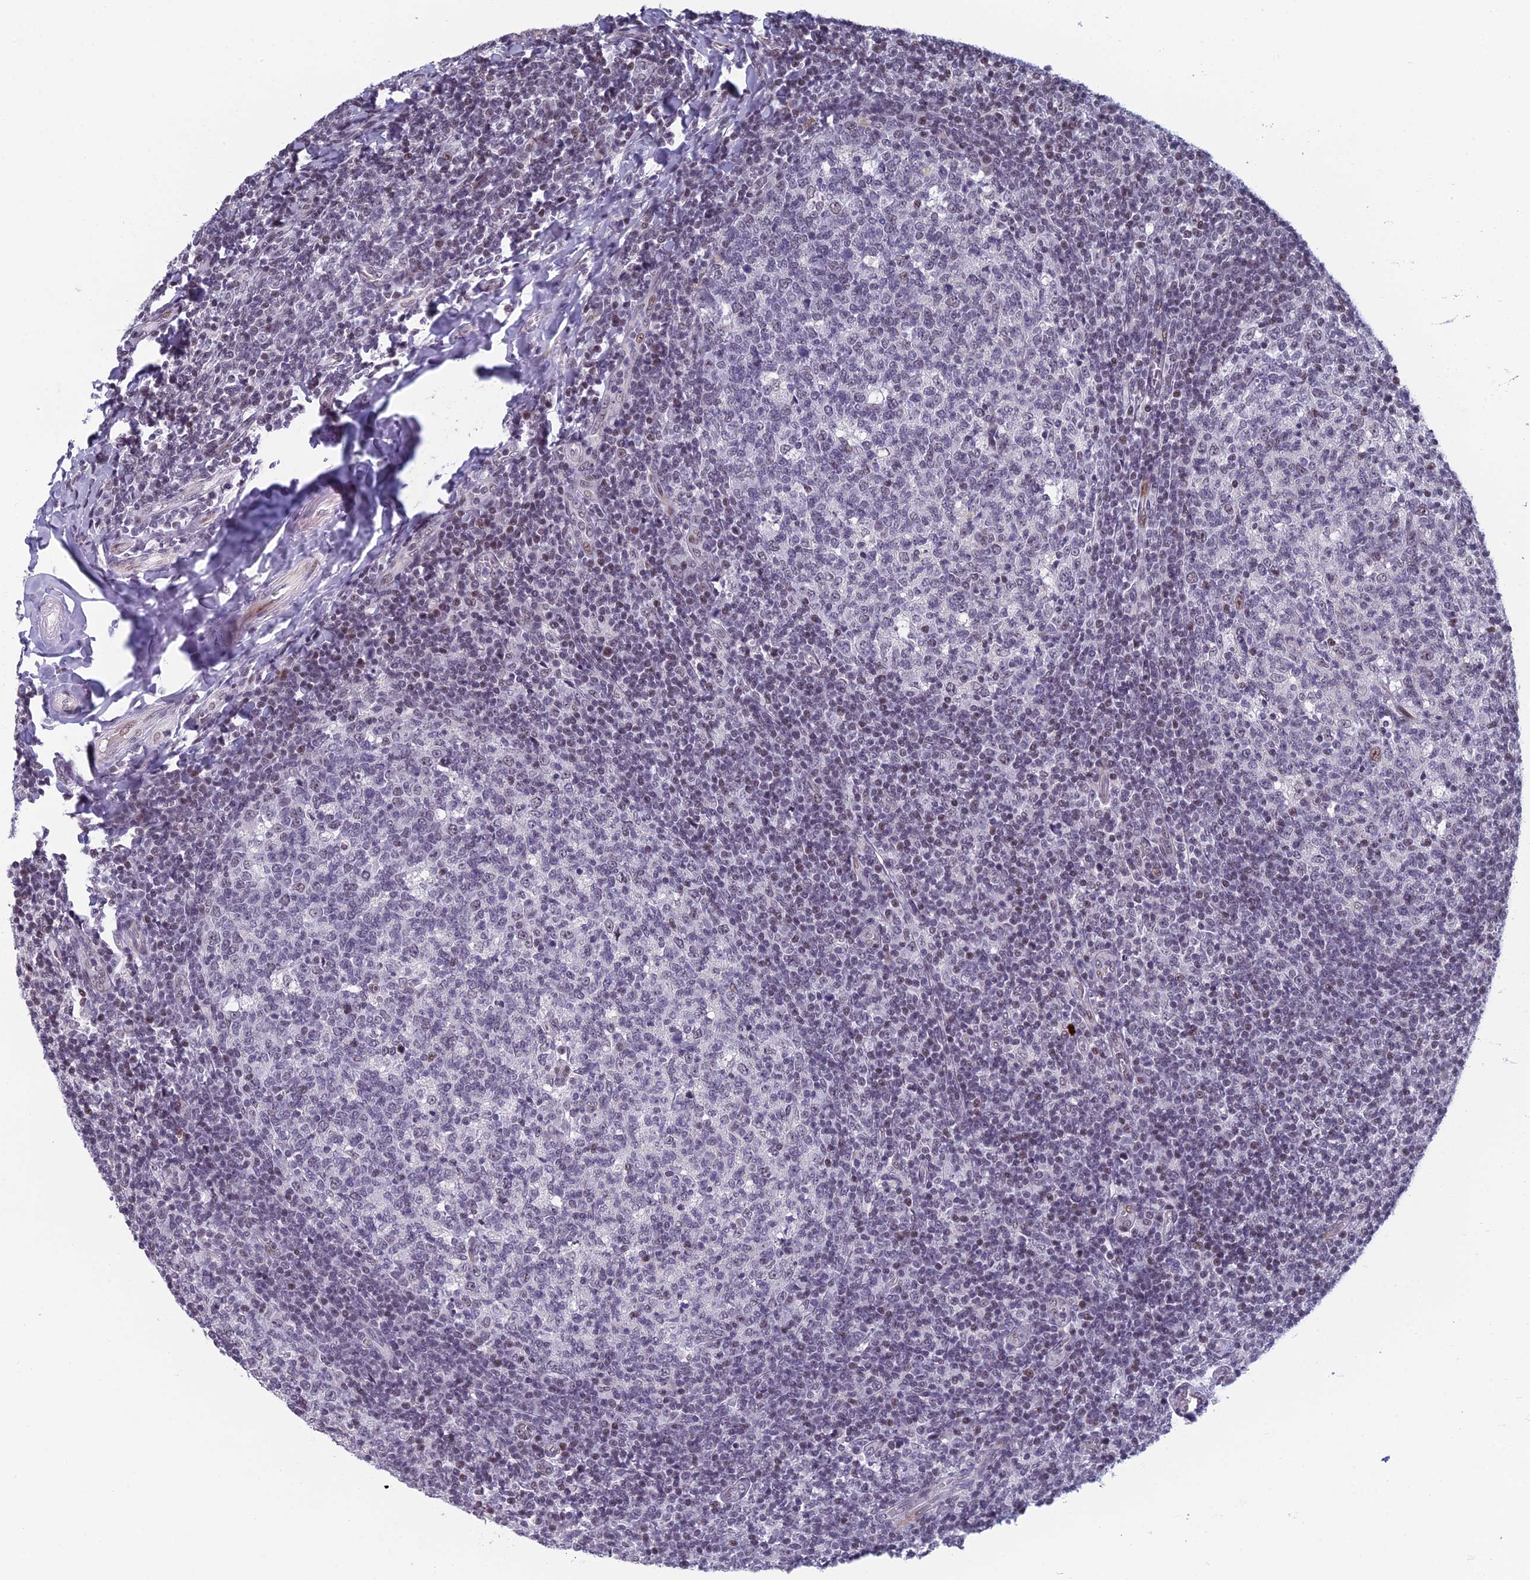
{"staining": {"intensity": "negative", "quantity": "none", "location": "none"}, "tissue": "tonsil", "cell_type": "Germinal center cells", "image_type": "normal", "snomed": [{"axis": "morphology", "description": "Normal tissue, NOS"}, {"axis": "topography", "description": "Tonsil"}], "caption": "The photomicrograph reveals no staining of germinal center cells in normal tonsil.", "gene": "RGS17", "patient": {"sex": "female", "age": 19}}